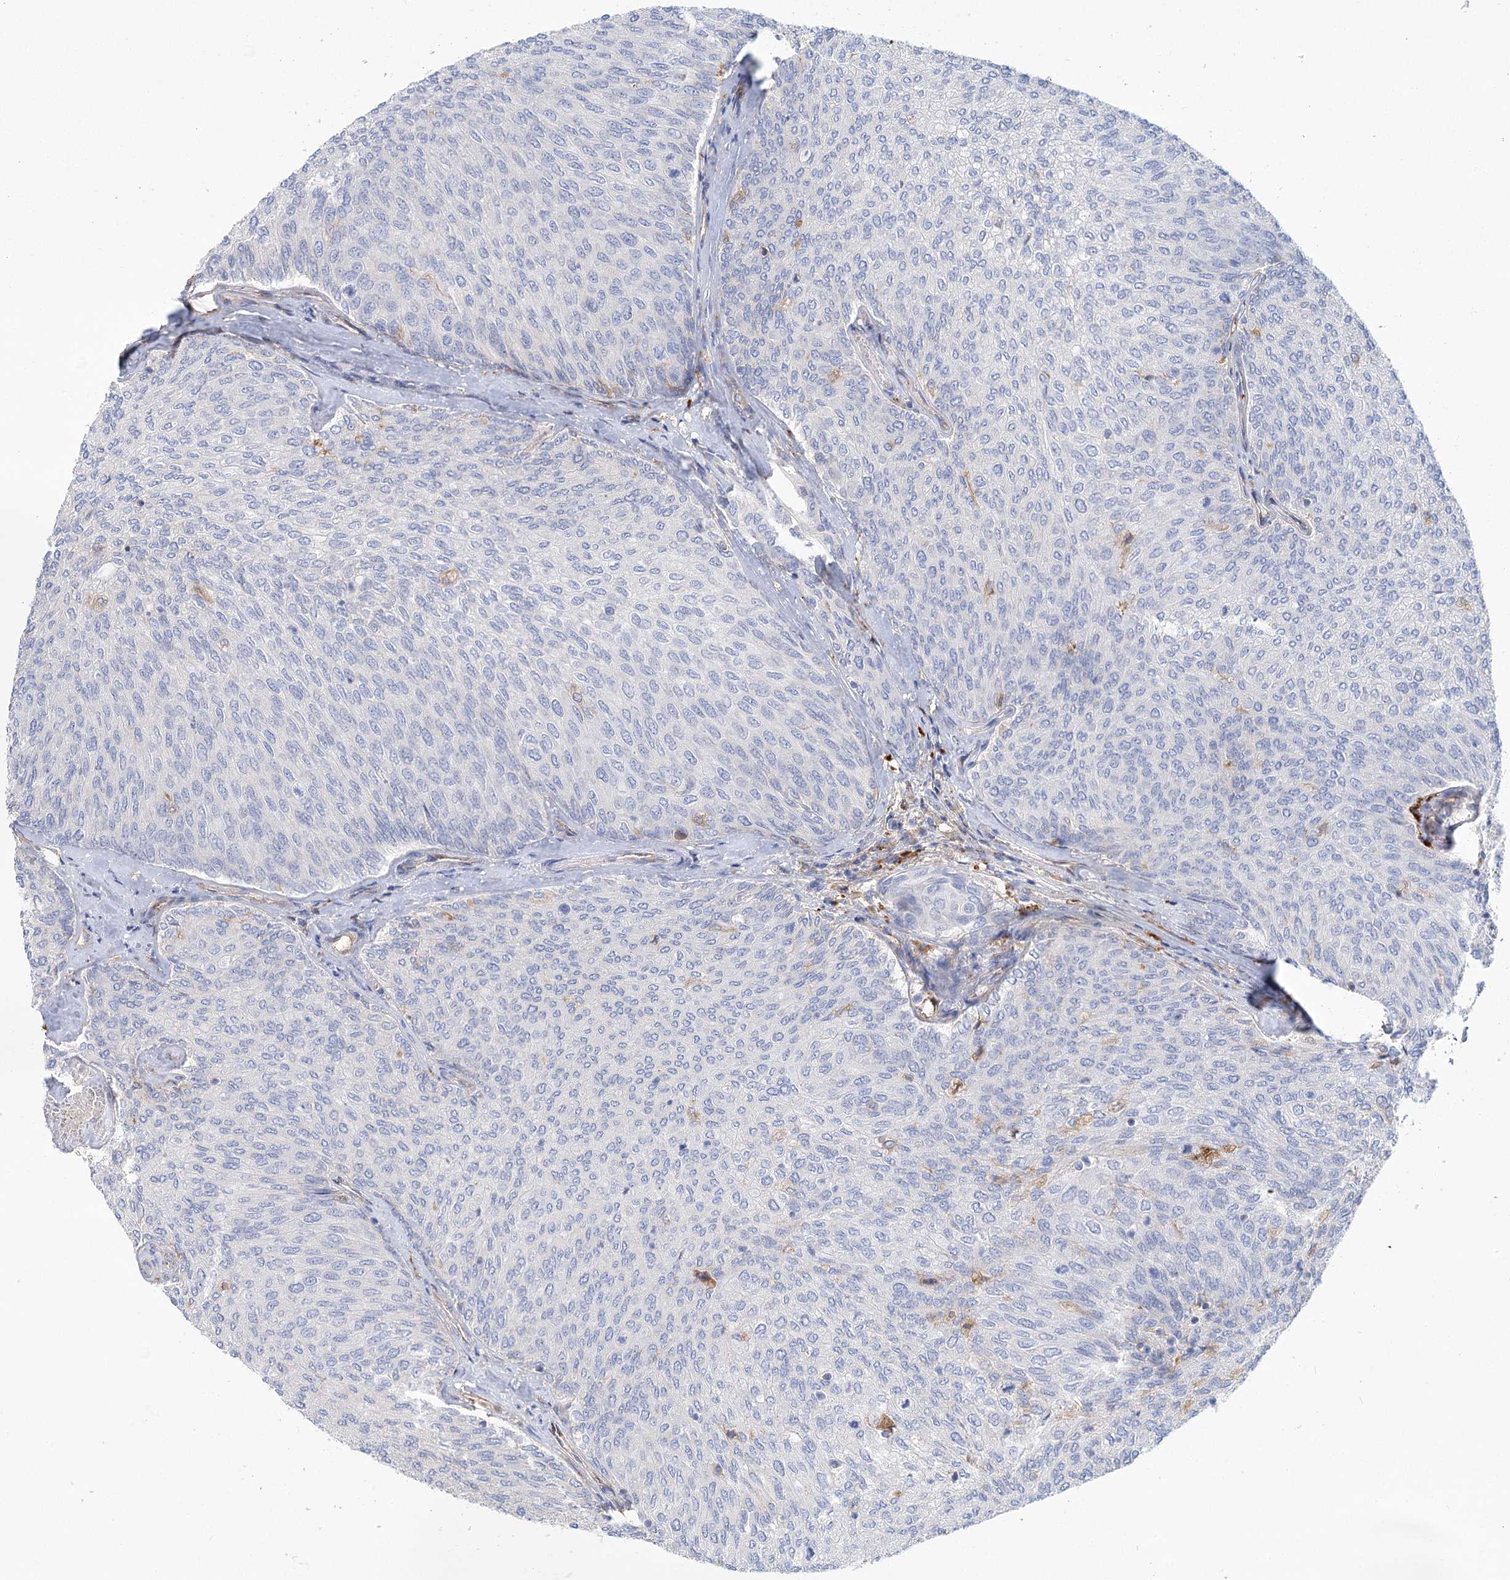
{"staining": {"intensity": "negative", "quantity": "none", "location": "none"}, "tissue": "urothelial cancer", "cell_type": "Tumor cells", "image_type": "cancer", "snomed": [{"axis": "morphology", "description": "Urothelial carcinoma, Low grade"}, {"axis": "topography", "description": "Urinary bladder"}], "caption": "Immunohistochemistry of low-grade urothelial carcinoma reveals no expression in tumor cells.", "gene": "GUSB", "patient": {"sex": "female", "age": 79}}